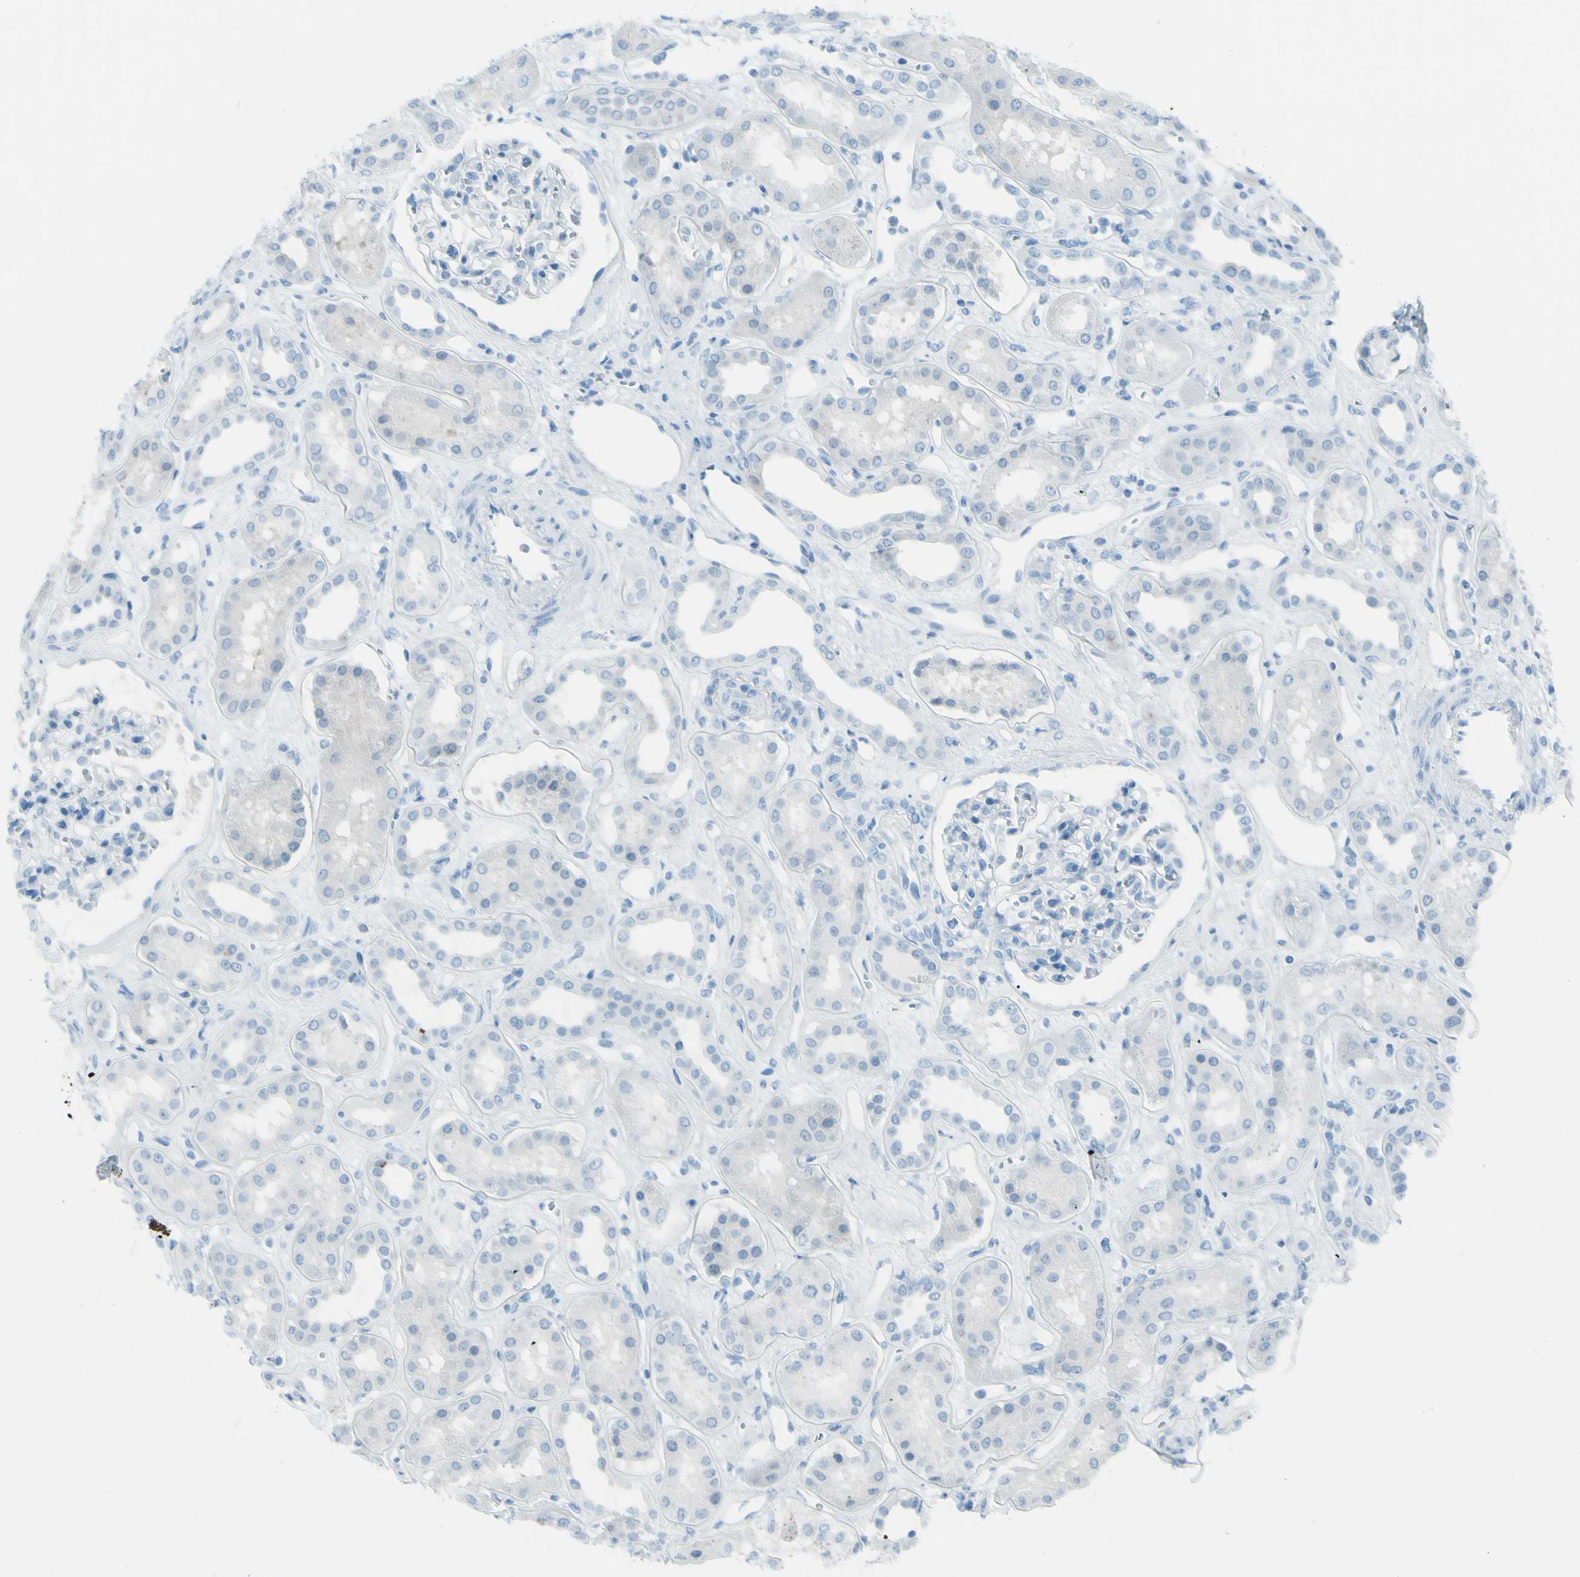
{"staining": {"intensity": "negative", "quantity": "none", "location": "none"}, "tissue": "kidney", "cell_type": "Cells in glomeruli", "image_type": "normal", "snomed": [{"axis": "morphology", "description": "Normal tissue, NOS"}, {"axis": "topography", "description": "Kidney"}], "caption": "Protein analysis of normal kidney reveals no significant expression in cells in glomeruli. (Immunohistochemistry, brightfield microscopy, high magnification).", "gene": "AFP", "patient": {"sex": "male", "age": 59}}